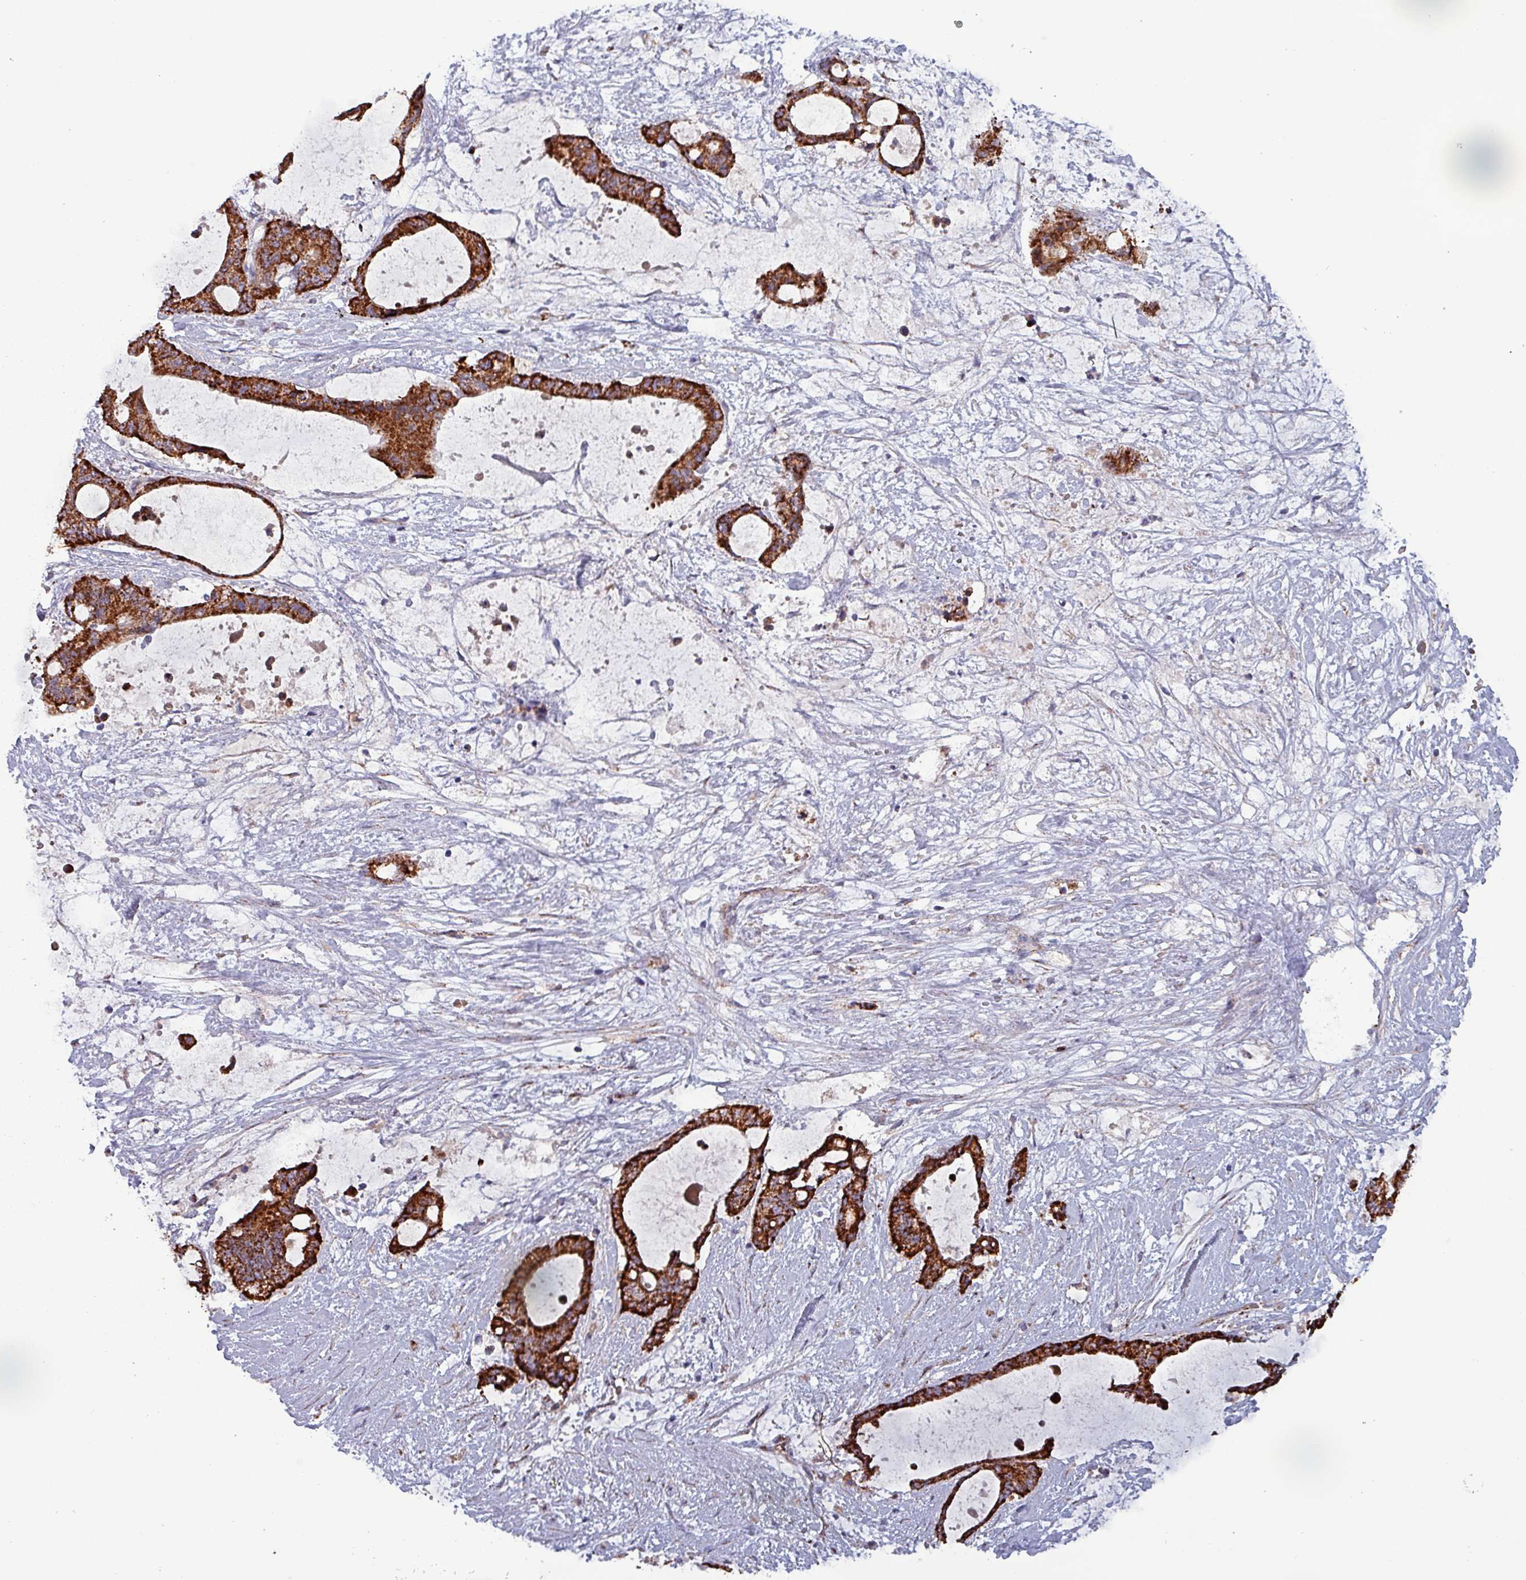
{"staining": {"intensity": "strong", "quantity": ">75%", "location": "cytoplasmic/membranous"}, "tissue": "liver cancer", "cell_type": "Tumor cells", "image_type": "cancer", "snomed": [{"axis": "morphology", "description": "Normal tissue, NOS"}, {"axis": "morphology", "description": "Cholangiocarcinoma"}, {"axis": "topography", "description": "Liver"}, {"axis": "topography", "description": "Peripheral nerve tissue"}], "caption": "DAB (3,3'-diaminobenzidine) immunohistochemical staining of human liver cancer demonstrates strong cytoplasmic/membranous protein staining in about >75% of tumor cells.", "gene": "ZNF322", "patient": {"sex": "female", "age": 73}}